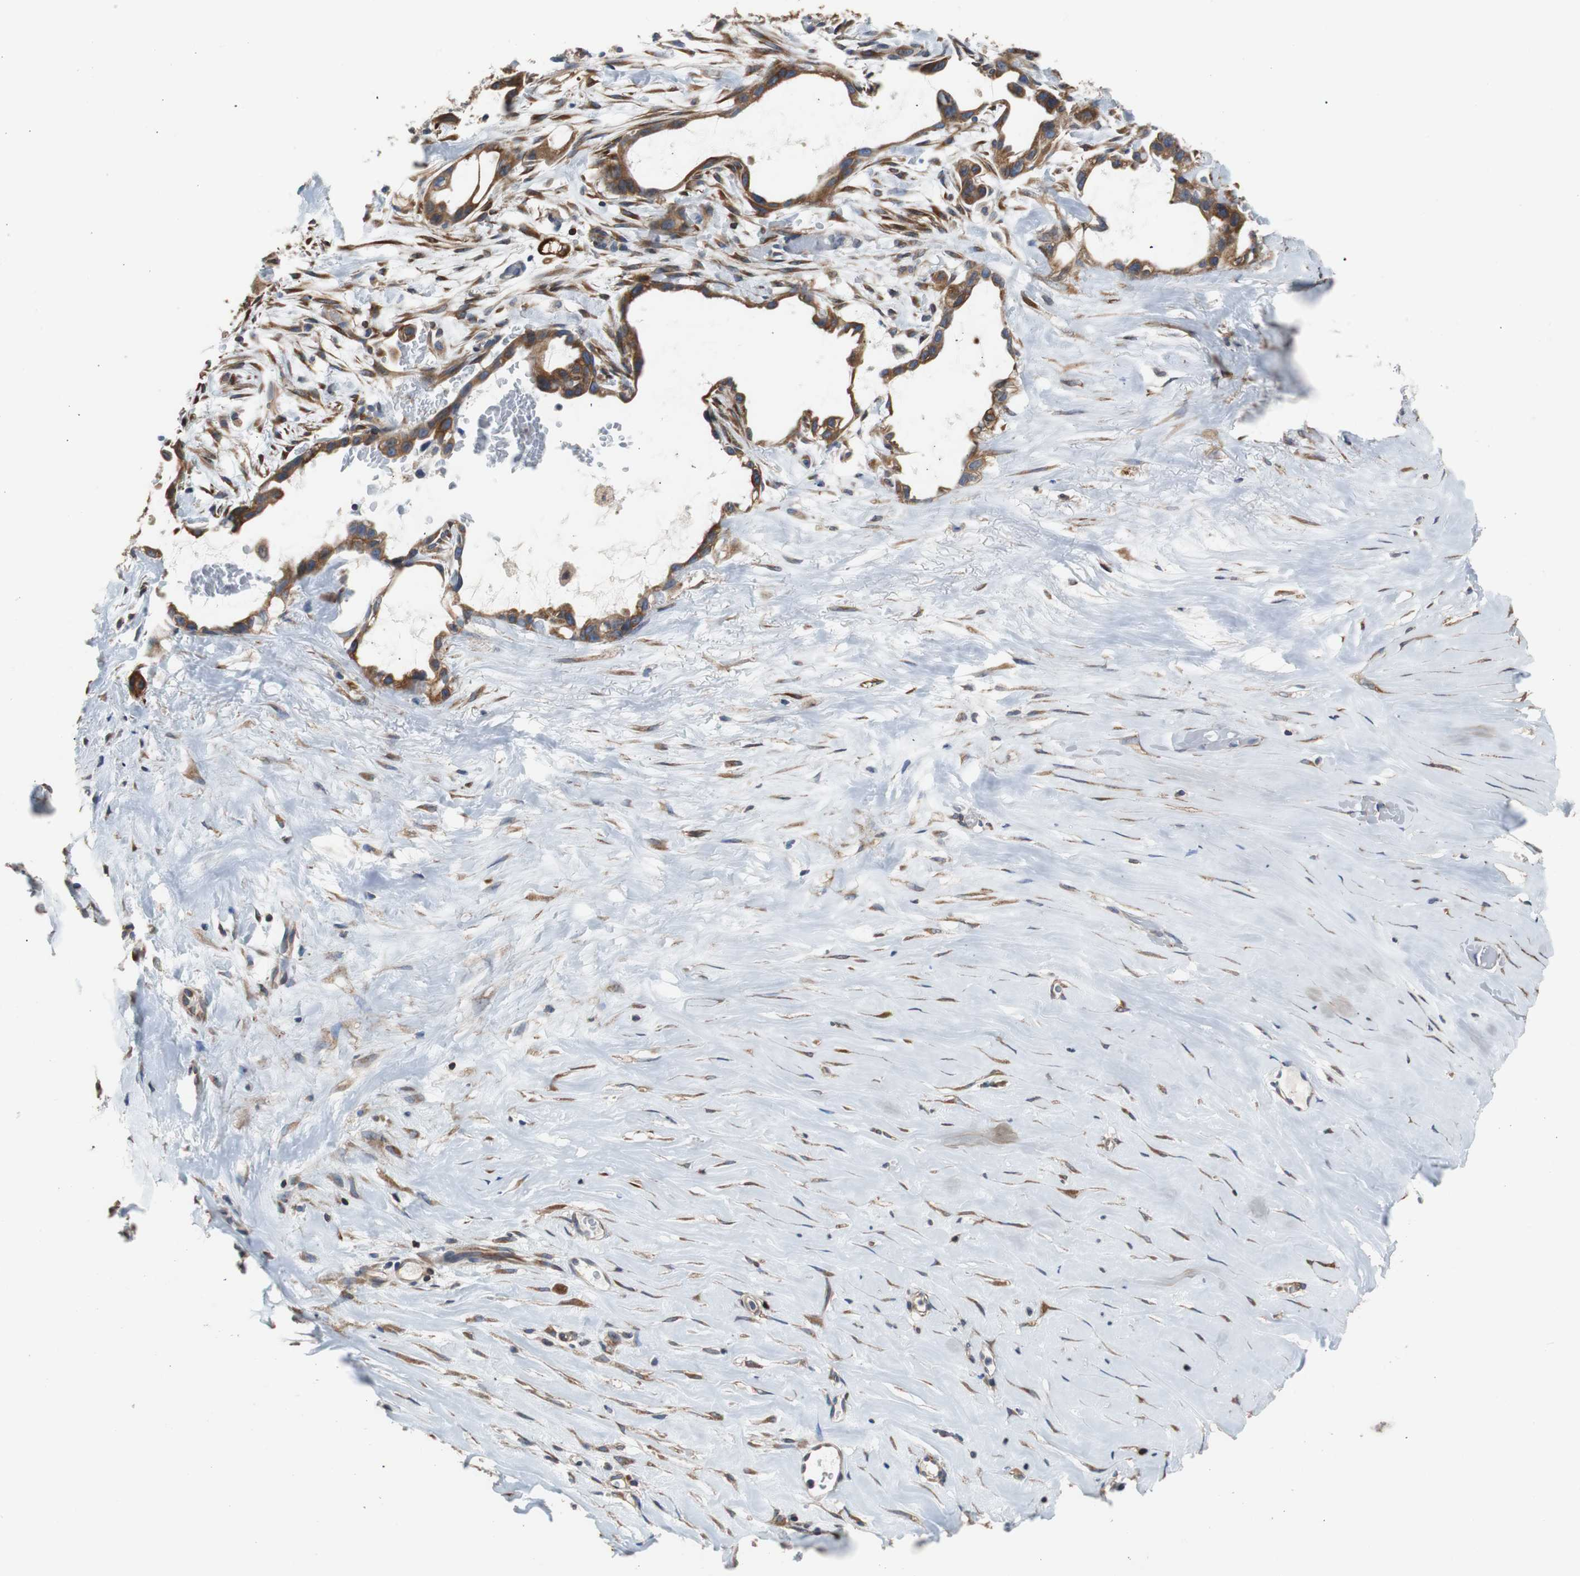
{"staining": {"intensity": "strong", "quantity": ">75%", "location": "cytoplasmic/membranous"}, "tissue": "liver cancer", "cell_type": "Tumor cells", "image_type": "cancer", "snomed": [{"axis": "morphology", "description": "Cholangiocarcinoma"}, {"axis": "topography", "description": "Liver"}], "caption": "Human liver cholangiocarcinoma stained with a protein marker demonstrates strong staining in tumor cells.", "gene": "PBXIP1", "patient": {"sex": "female", "age": 65}}